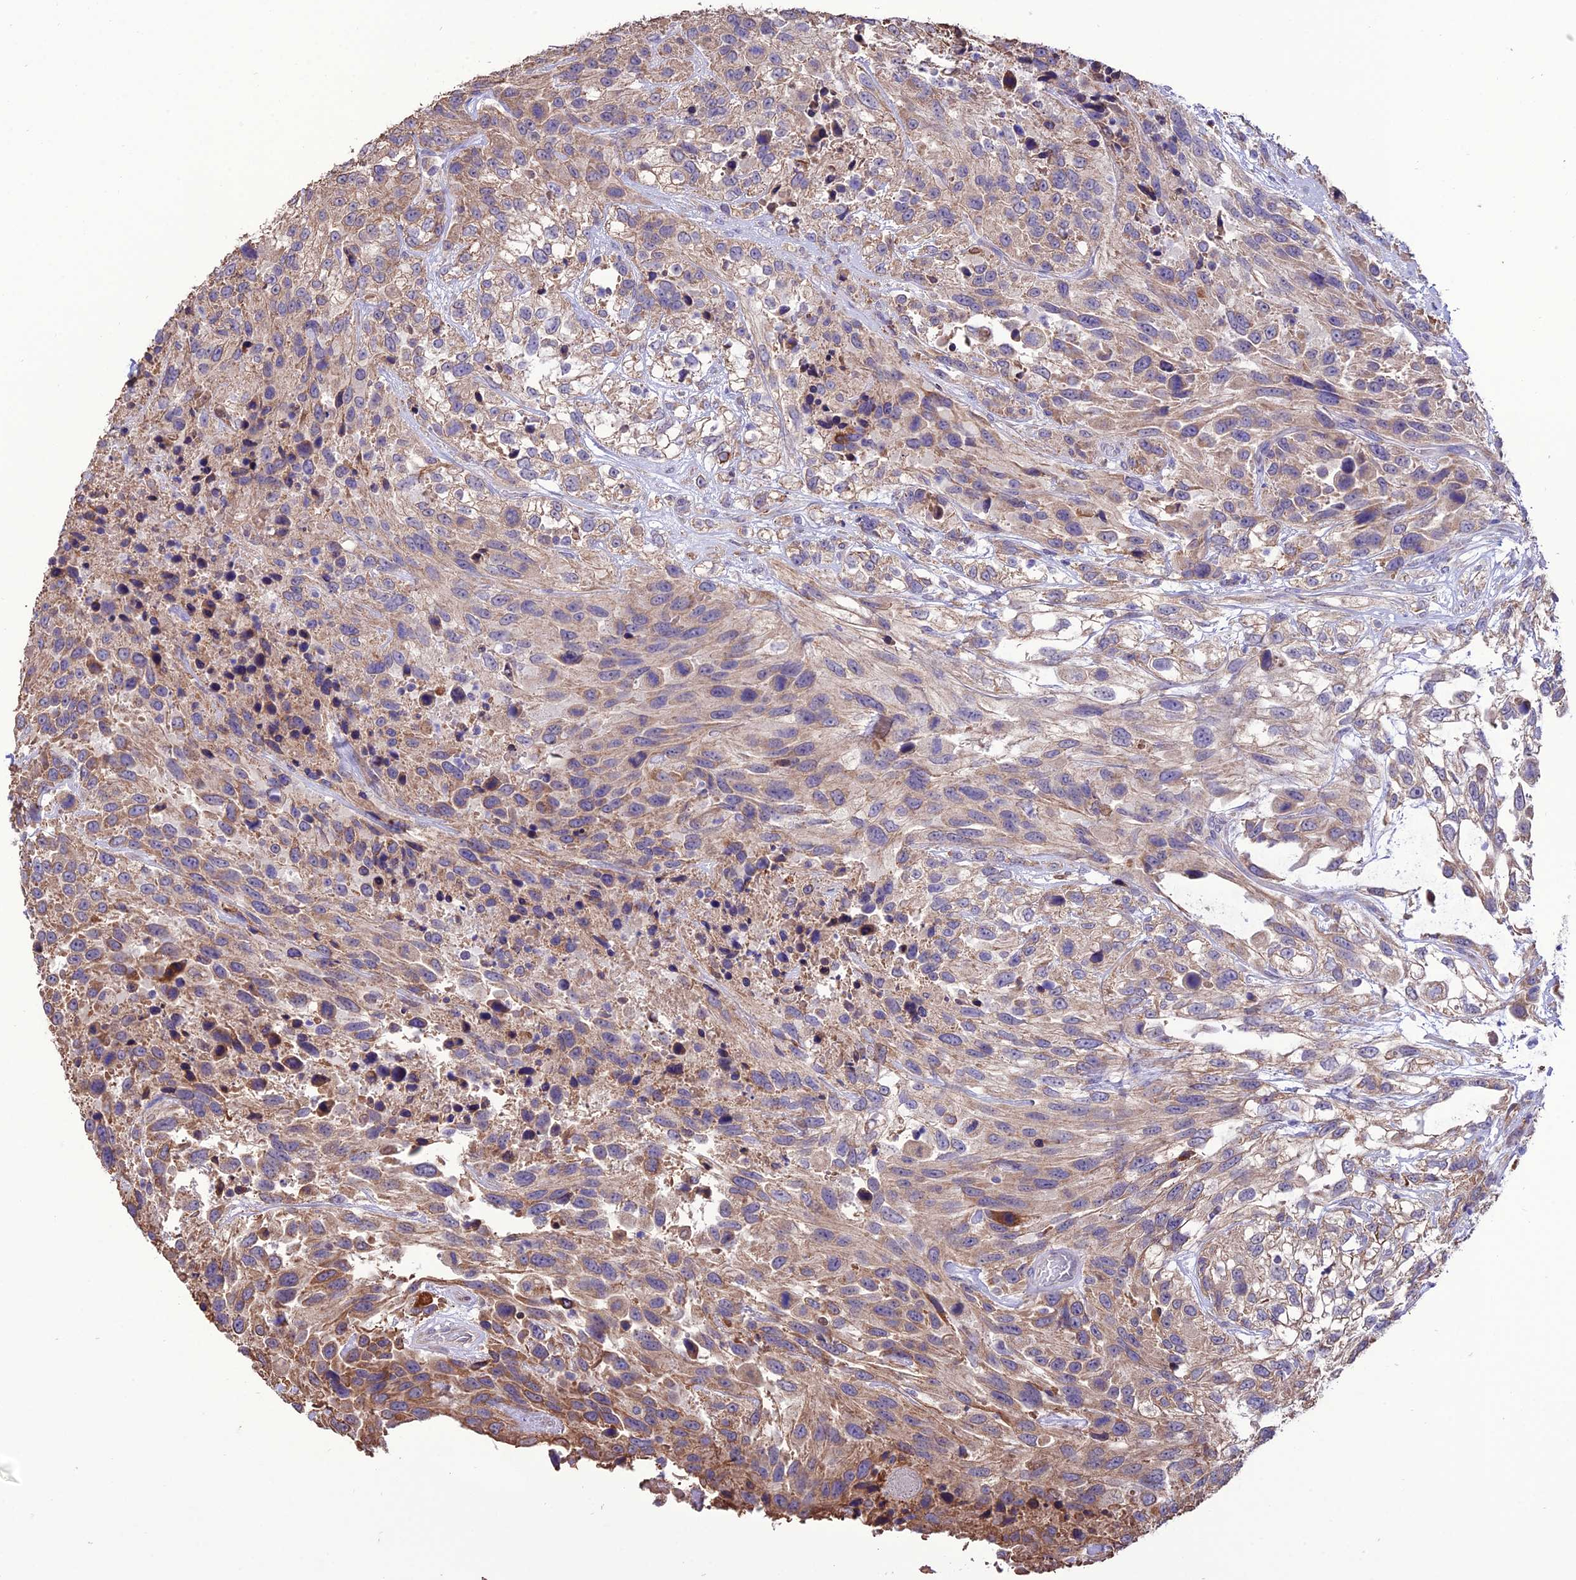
{"staining": {"intensity": "moderate", "quantity": "25%-75%", "location": "cytoplasmic/membranous"}, "tissue": "urothelial cancer", "cell_type": "Tumor cells", "image_type": "cancer", "snomed": [{"axis": "morphology", "description": "Urothelial carcinoma, High grade"}, {"axis": "topography", "description": "Urinary bladder"}], "caption": "The micrograph shows staining of urothelial cancer, revealing moderate cytoplasmic/membranous protein expression (brown color) within tumor cells.", "gene": "HOGA1", "patient": {"sex": "female", "age": 70}}